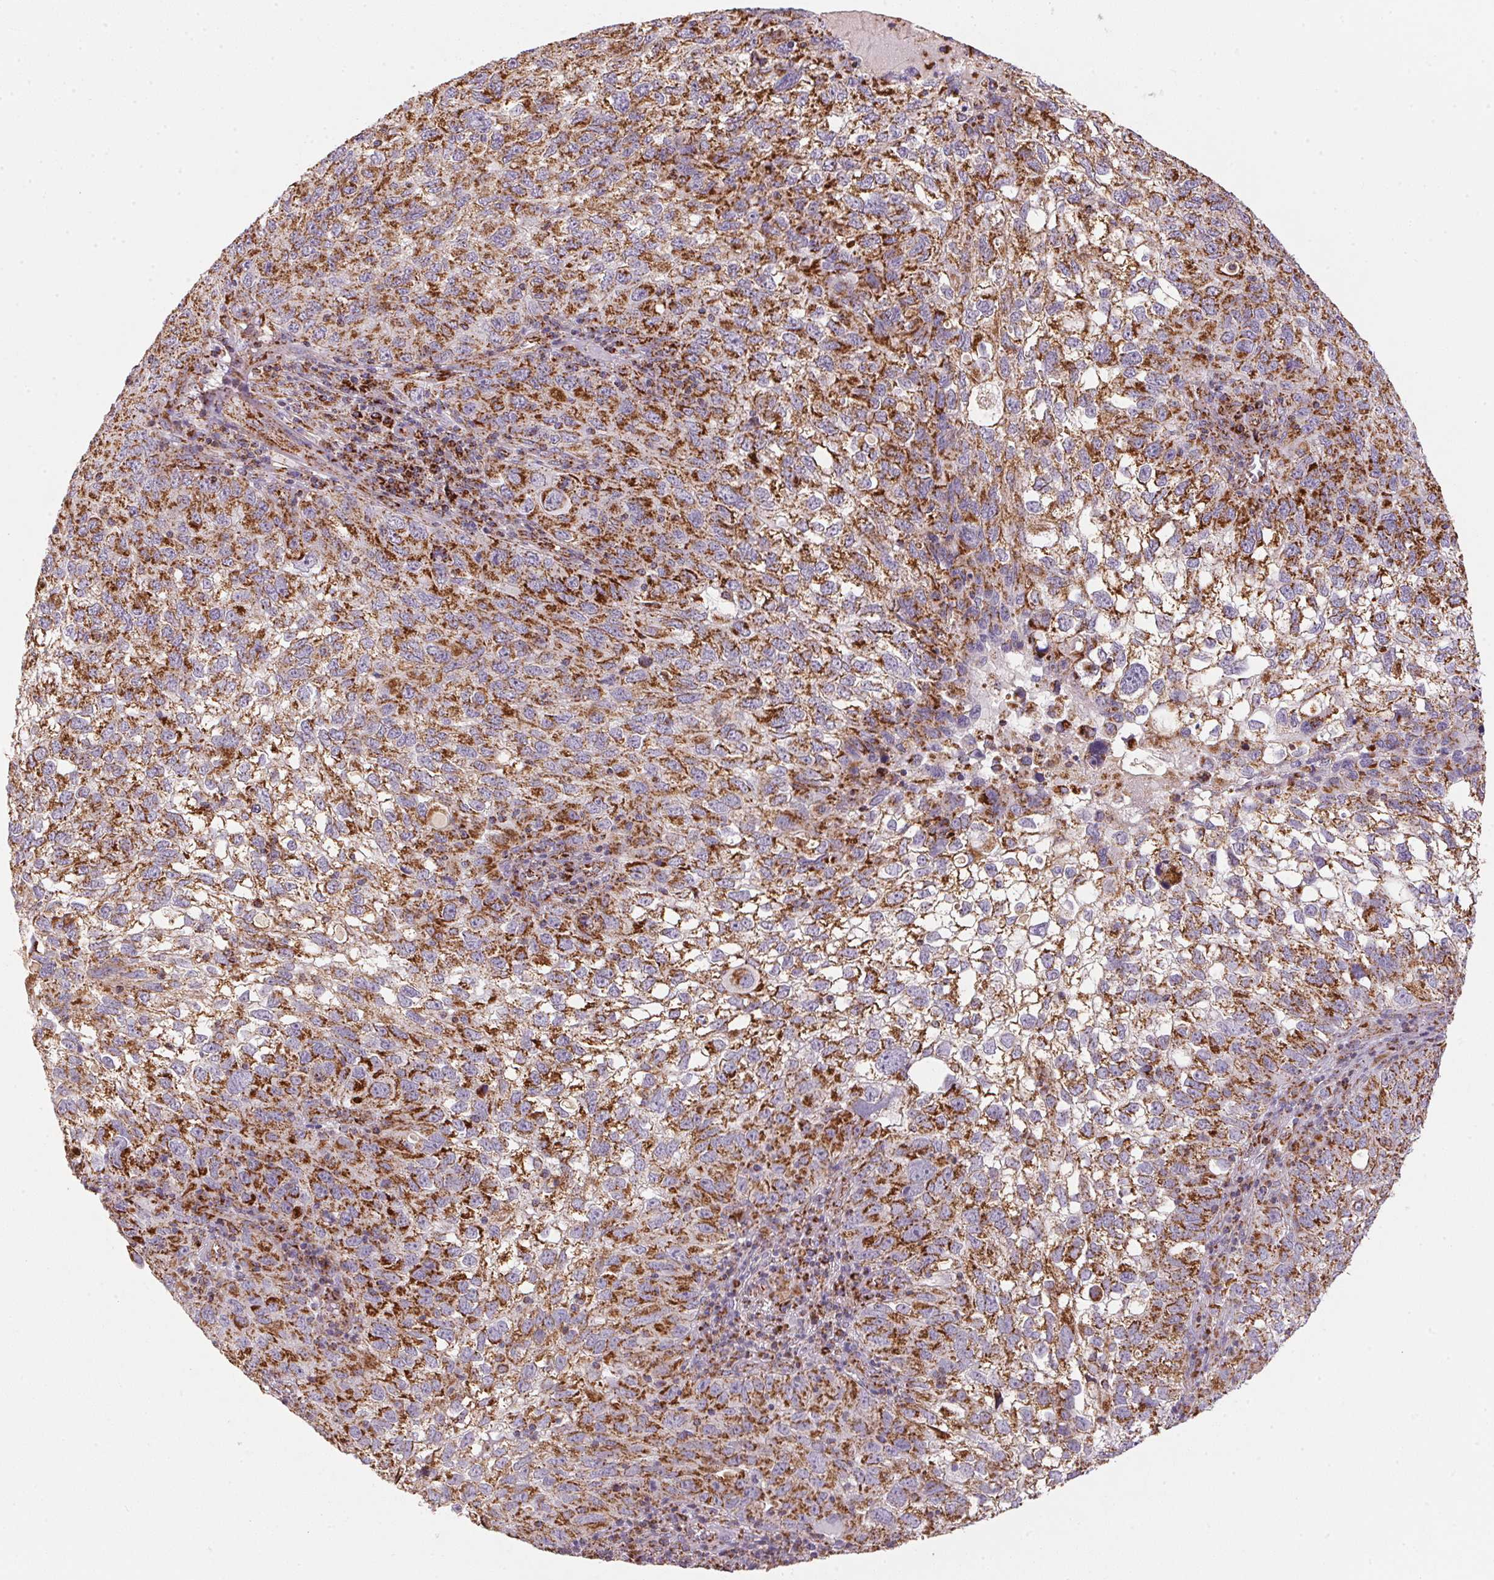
{"staining": {"intensity": "strong", "quantity": ">75%", "location": "cytoplasmic/membranous"}, "tissue": "cervical cancer", "cell_type": "Tumor cells", "image_type": "cancer", "snomed": [{"axis": "morphology", "description": "Squamous cell carcinoma, NOS"}, {"axis": "topography", "description": "Cervix"}], "caption": "Protein expression analysis of cervical squamous cell carcinoma shows strong cytoplasmic/membranous staining in about >75% of tumor cells.", "gene": "NDUFS2", "patient": {"sex": "female", "age": 55}}